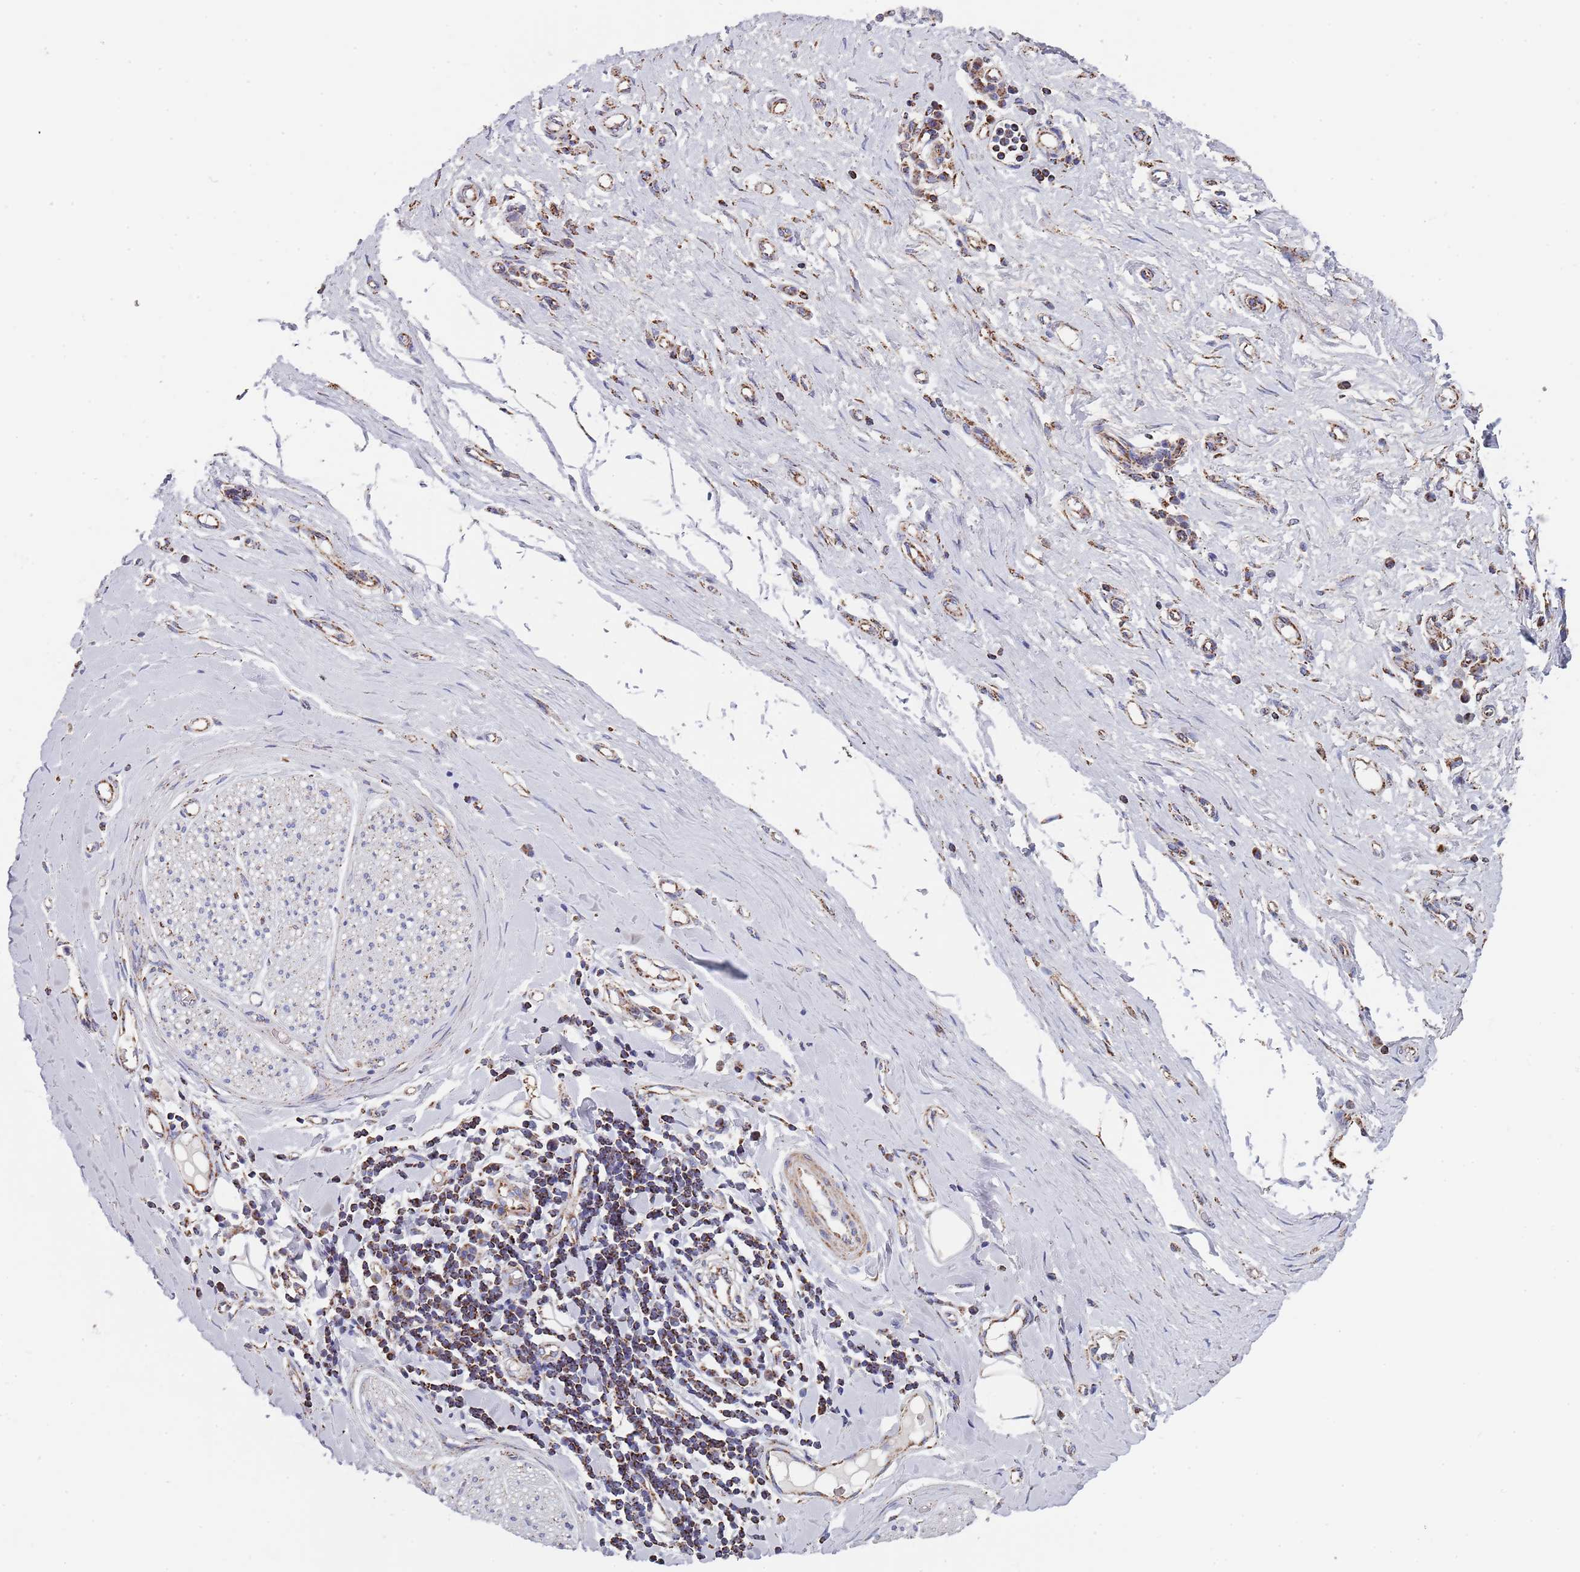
{"staining": {"intensity": "weak", "quantity": "25%-75%", "location": "cytoplasmic/membranous"}, "tissue": "adipose tissue", "cell_type": "Adipocytes", "image_type": "normal", "snomed": [{"axis": "morphology", "description": "Normal tissue, NOS"}, {"axis": "morphology", "description": "Adenocarcinoma, NOS"}, {"axis": "topography", "description": "Esophagus"}, {"axis": "topography", "description": "Stomach, upper"}, {"axis": "topography", "description": "Peripheral nerve tissue"}], "caption": "This histopathology image exhibits normal adipose tissue stained with IHC to label a protein in brown. The cytoplasmic/membranous of adipocytes show weak positivity for the protein. Nuclei are counter-stained blue.", "gene": "PGP", "patient": {"sex": "male", "age": 62}}